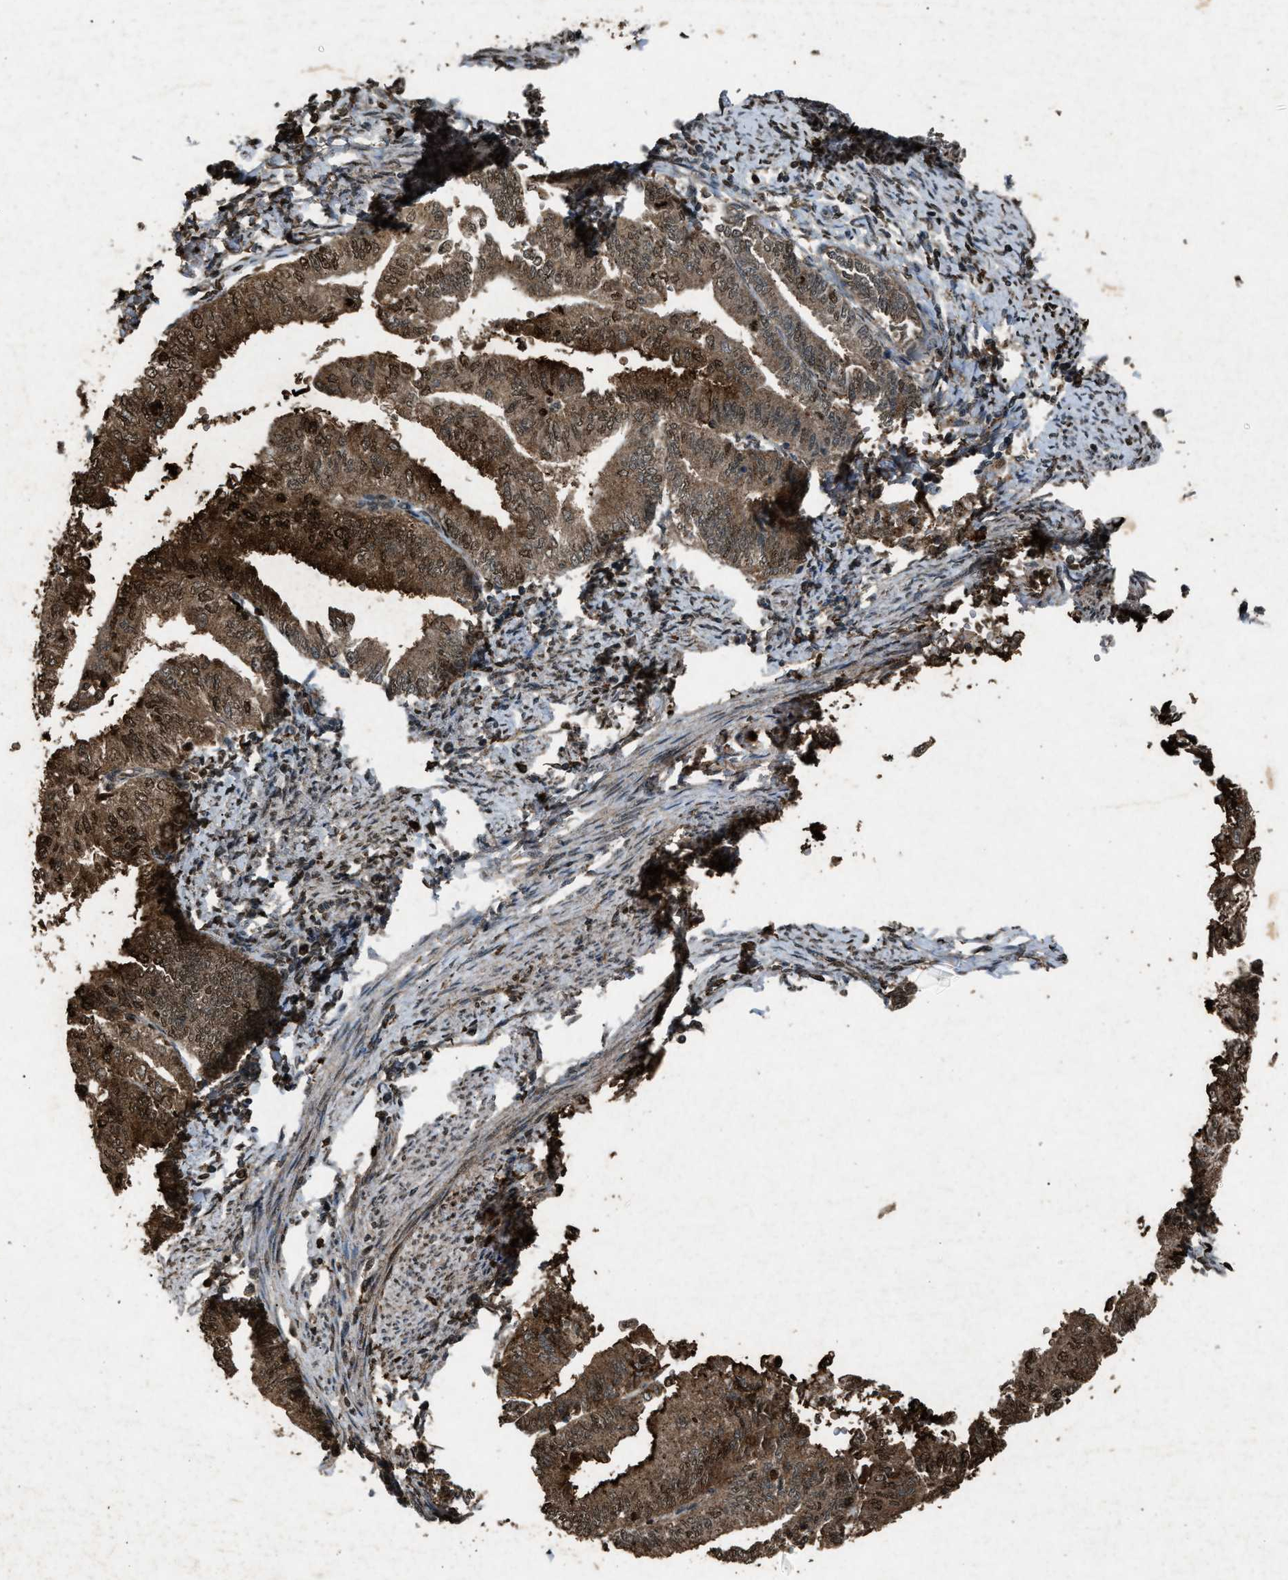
{"staining": {"intensity": "moderate", "quantity": ">75%", "location": "cytoplasmic/membranous,nuclear"}, "tissue": "endometrial cancer", "cell_type": "Tumor cells", "image_type": "cancer", "snomed": [{"axis": "morphology", "description": "Adenocarcinoma, NOS"}, {"axis": "topography", "description": "Endometrium"}], "caption": "Protein analysis of endometrial cancer tissue exhibits moderate cytoplasmic/membranous and nuclear positivity in about >75% of tumor cells. (DAB = brown stain, brightfield microscopy at high magnification).", "gene": "PSMD1", "patient": {"sex": "female", "age": 66}}